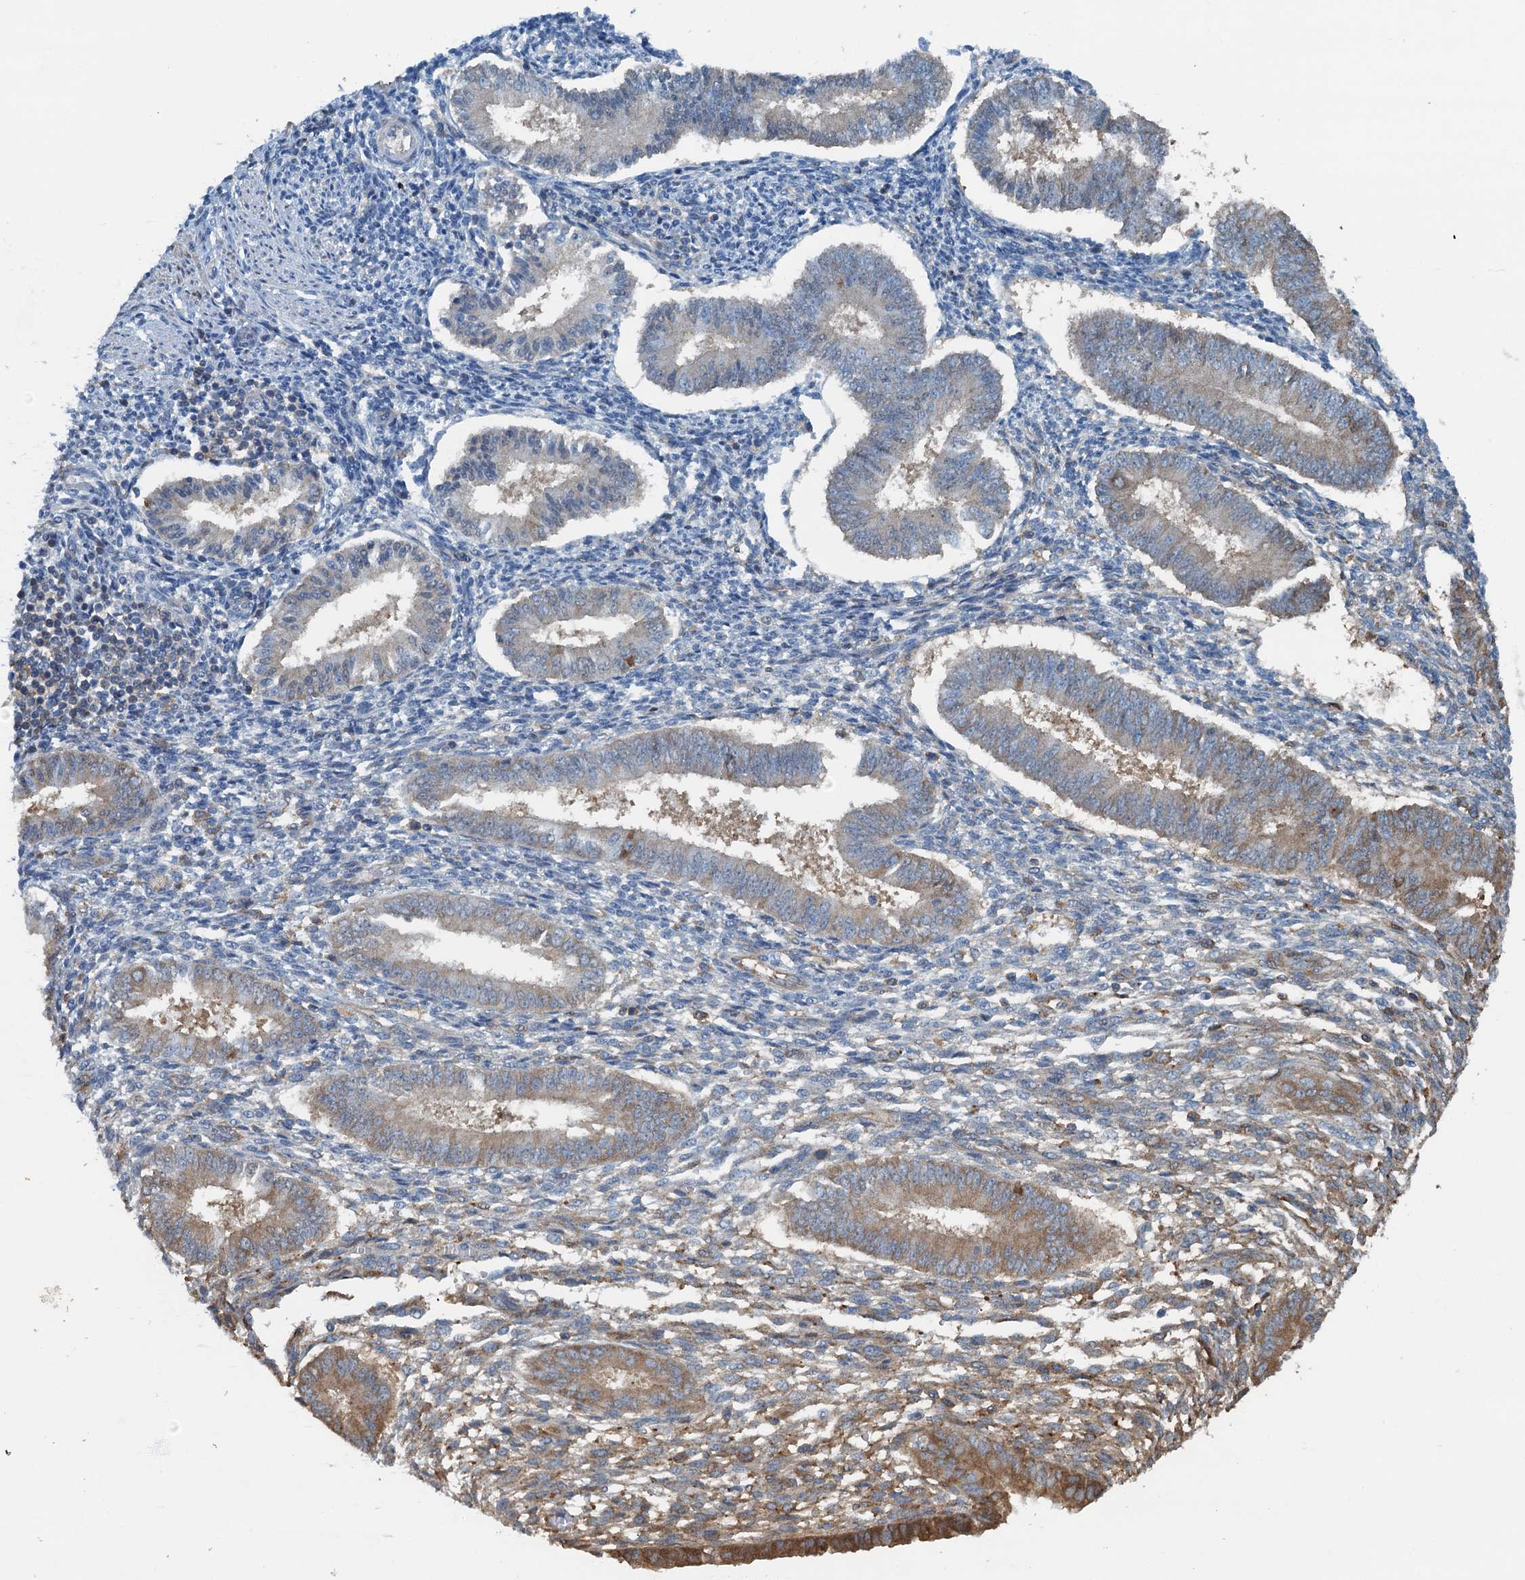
{"staining": {"intensity": "negative", "quantity": "none", "location": "none"}, "tissue": "endometrium", "cell_type": "Cells in endometrial stroma", "image_type": "normal", "snomed": [{"axis": "morphology", "description": "Normal tissue, NOS"}, {"axis": "topography", "description": "Uterus"}, {"axis": "topography", "description": "Endometrium"}], "caption": "This is an immunohistochemistry (IHC) photomicrograph of normal human endometrium. There is no positivity in cells in endometrial stroma.", "gene": "LSM14B", "patient": {"sex": "female", "age": 48}}